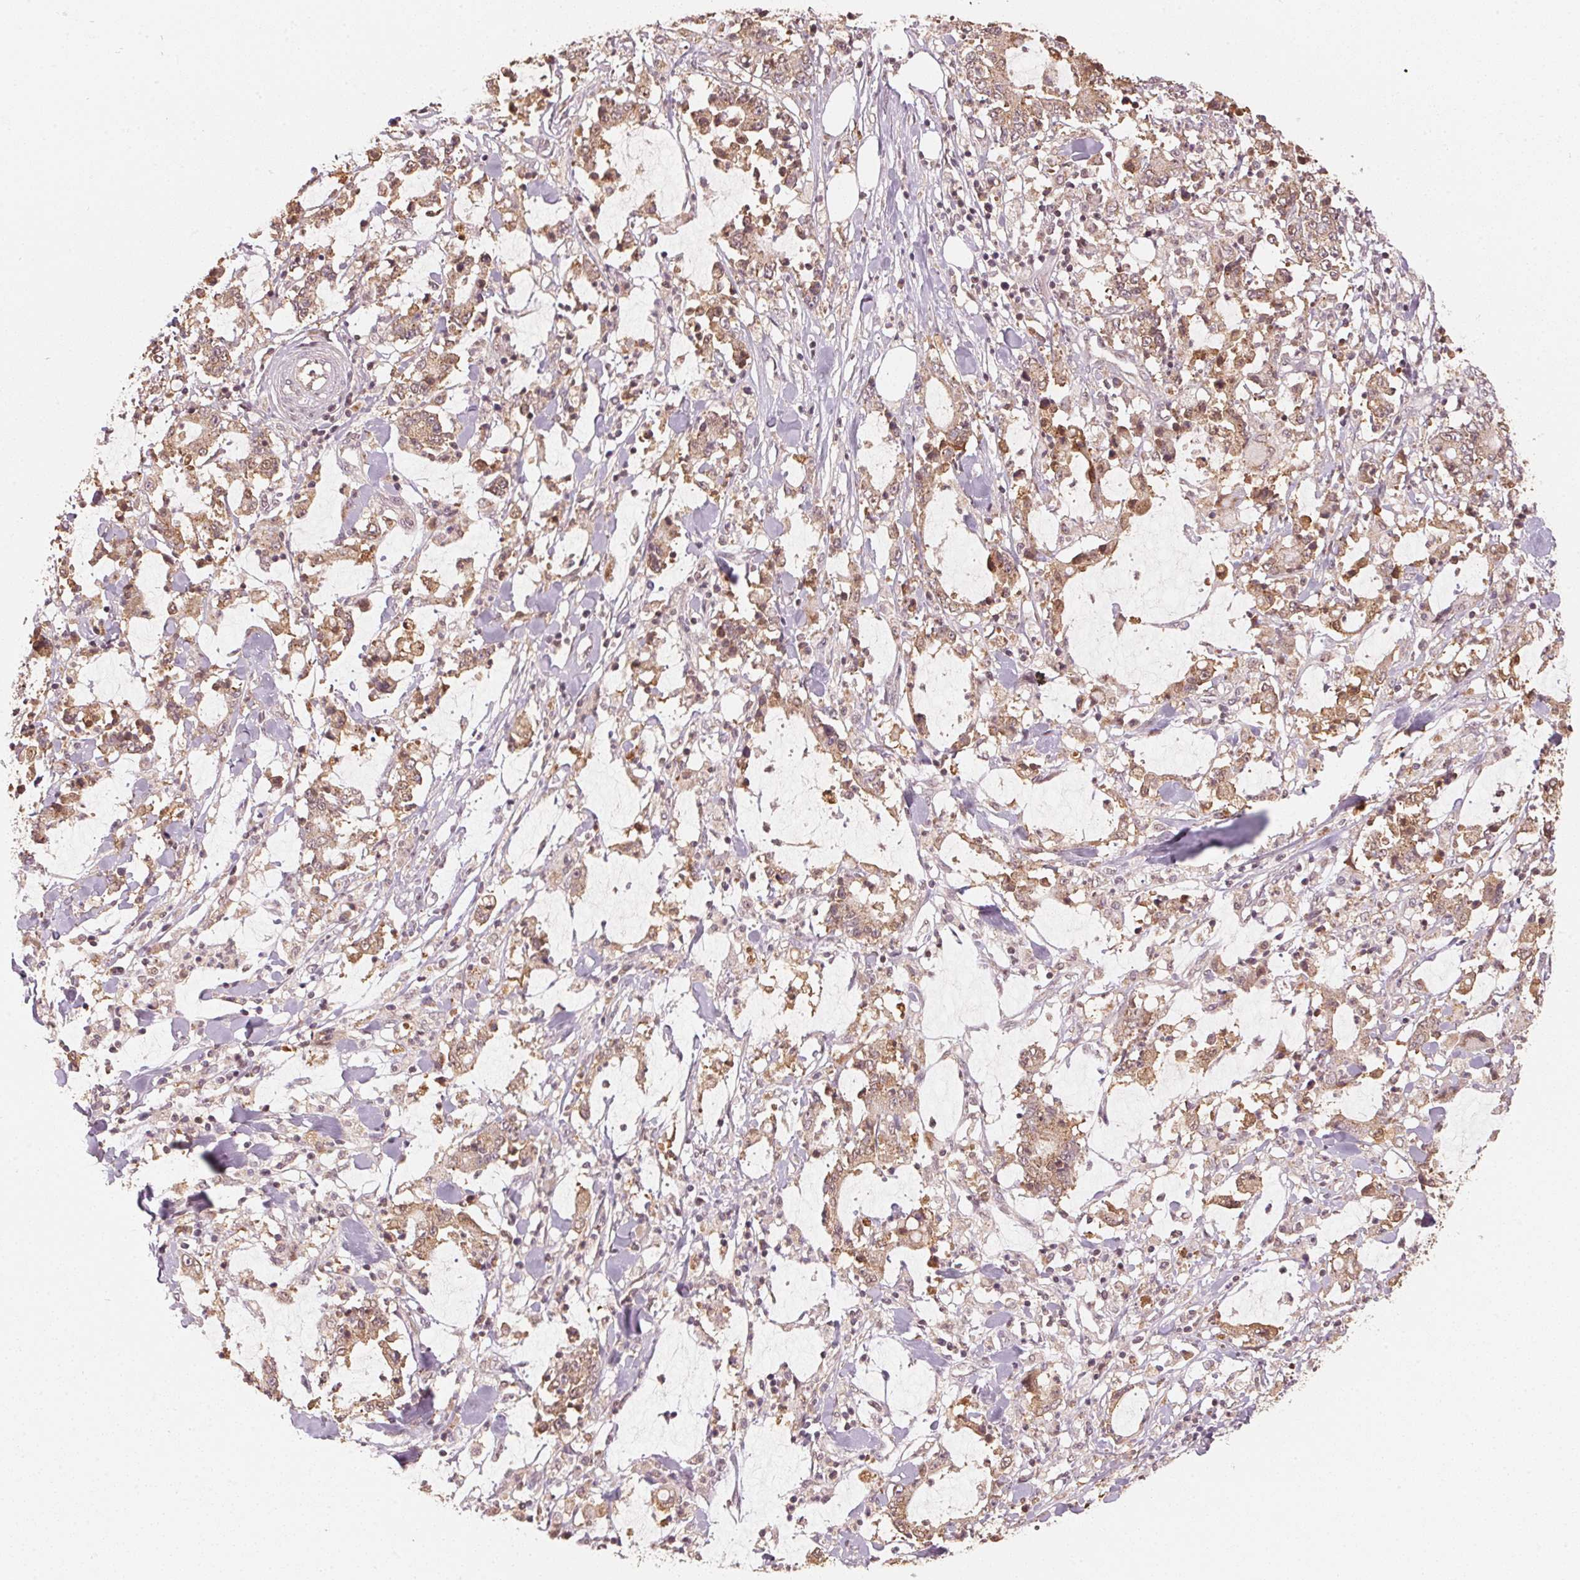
{"staining": {"intensity": "moderate", "quantity": ">75%", "location": "cytoplasmic/membranous"}, "tissue": "stomach cancer", "cell_type": "Tumor cells", "image_type": "cancer", "snomed": [{"axis": "morphology", "description": "Adenocarcinoma, NOS"}, {"axis": "topography", "description": "Stomach, upper"}], "caption": "Immunohistochemical staining of human stomach cancer (adenocarcinoma) demonstrates medium levels of moderate cytoplasmic/membranous protein staining in approximately >75% of tumor cells.", "gene": "C2orf73", "patient": {"sex": "male", "age": 68}}